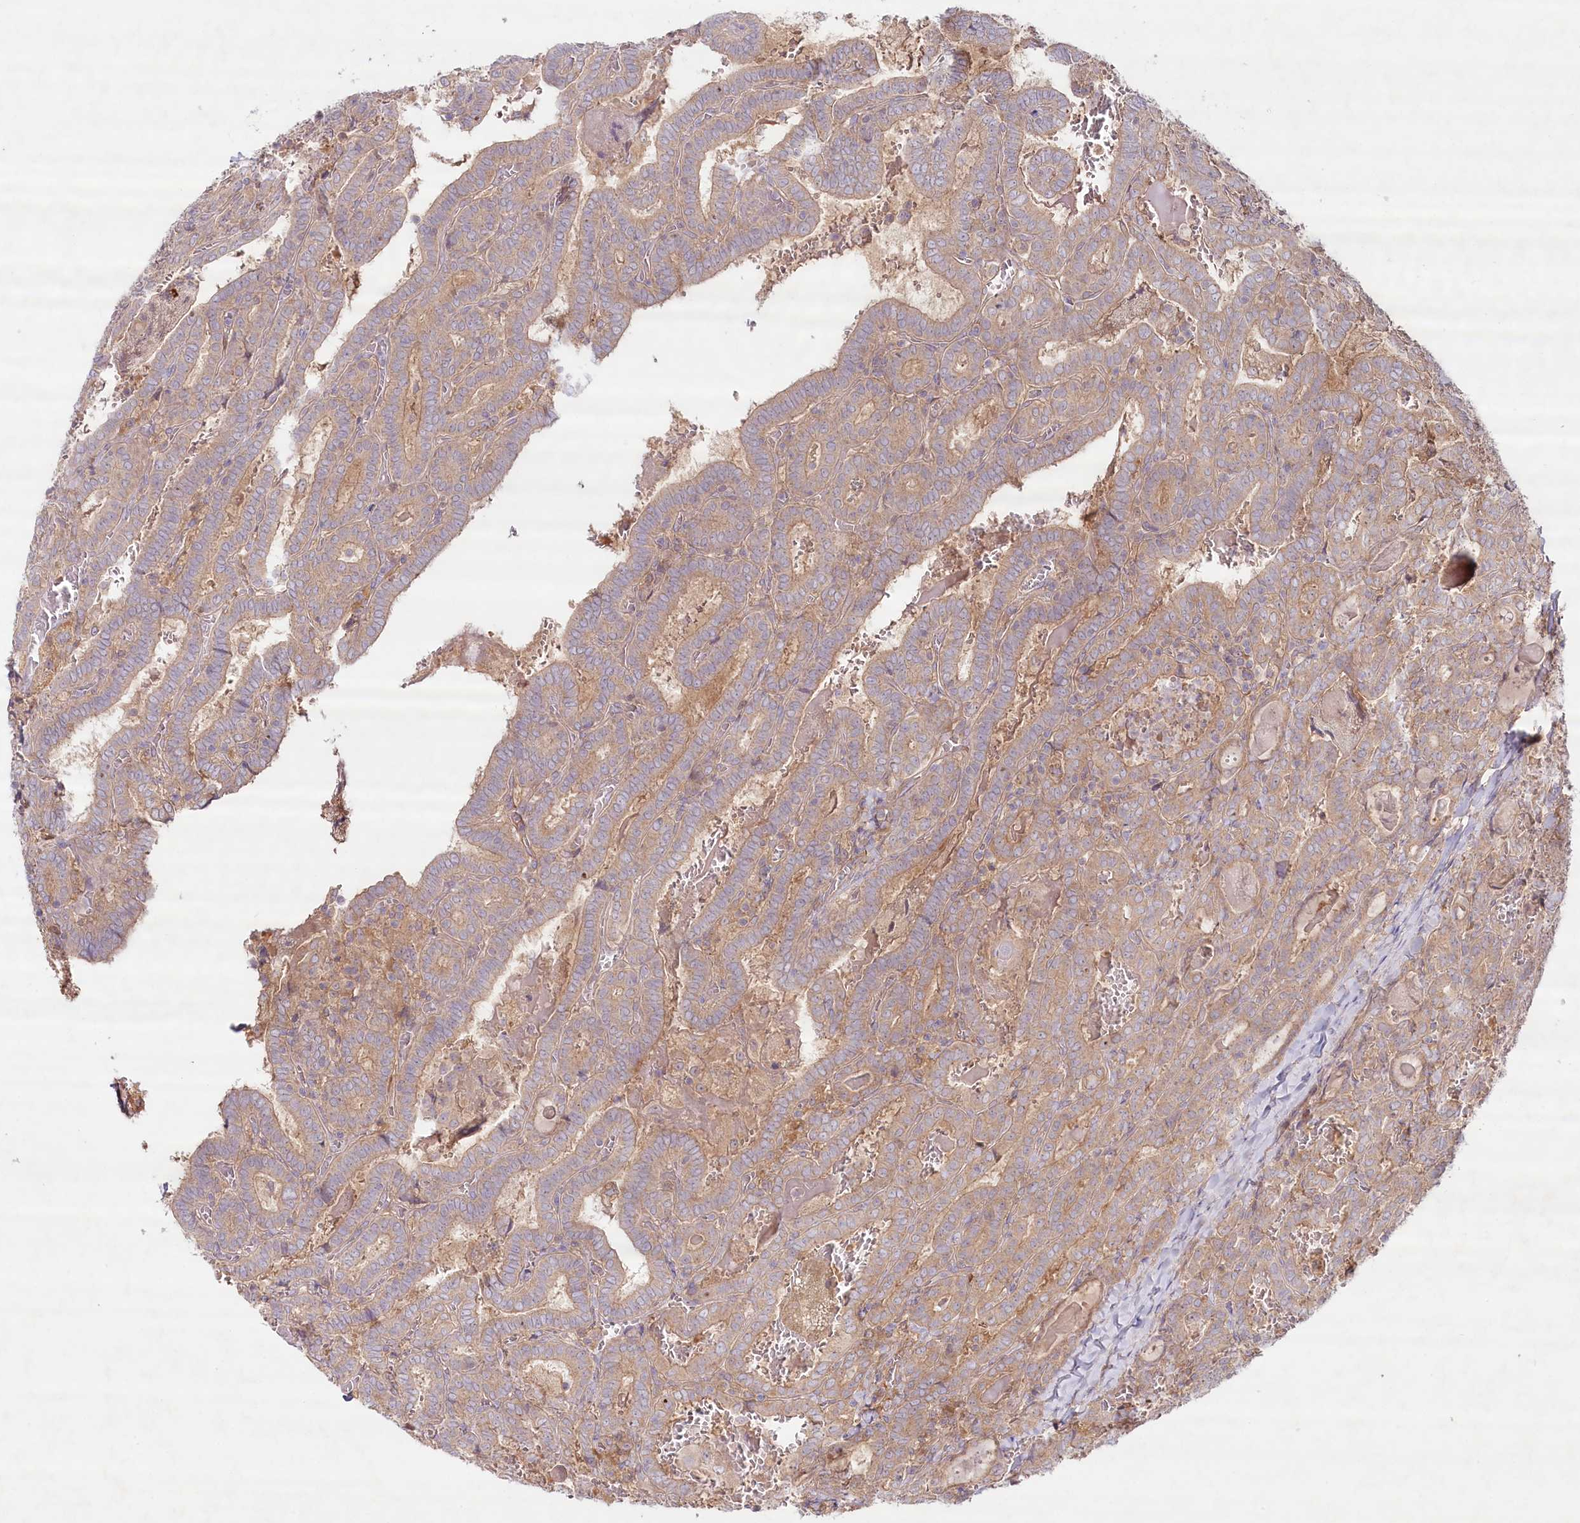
{"staining": {"intensity": "moderate", "quantity": ">75%", "location": "cytoplasmic/membranous"}, "tissue": "thyroid cancer", "cell_type": "Tumor cells", "image_type": "cancer", "snomed": [{"axis": "morphology", "description": "Papillary adenocarcinoma, NOS"}, {"axis": "topography", "description": "Thyroid gland"}], "caption": "Protein positivity by IHC shows moderate cytoplasmic/membranous expression in about >75% of tumor cells in thyroid papillary adenocarcinoma. (DAB (3,3'-diaminobenzidine) = brown stain, brightfield microscopy at high magnification).", "gene": "TNIP1", "patient": {"sex": "female", "age": 72}}